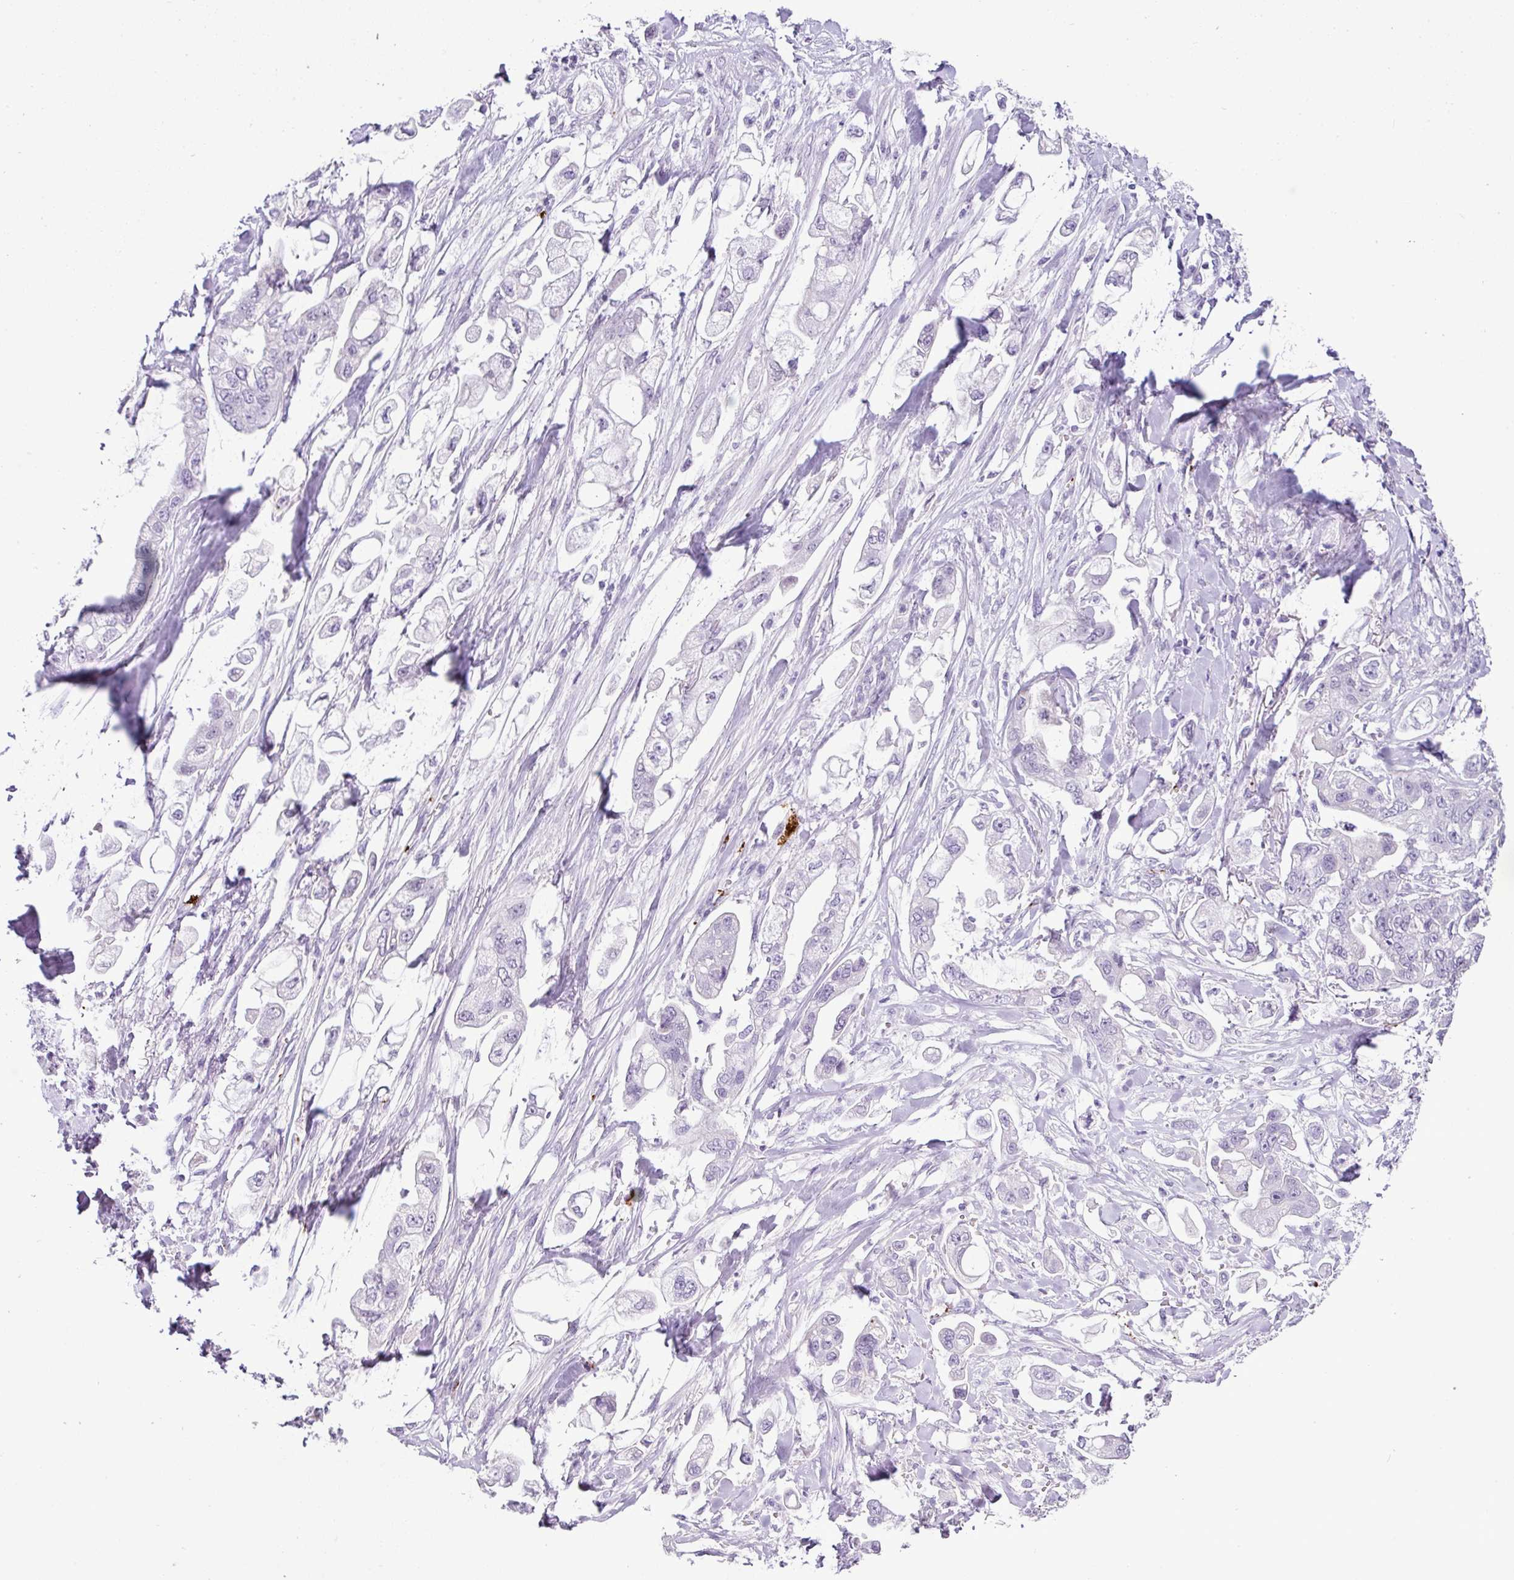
{"staining": {"intensity": "negative", "quantity": "none", "location": "none"}, "tissue": "stomach cancer", "cell_type": "Tumor cells", "image_type": "cancer", "snomed": [{"axis": "morphology", "description": "Adenocarcinoma, NOS"}, {"axis": "topography", "description": "Stomach"}], "caption": "Tumor cells are negative for brown protein staining in adenocarcinoma (stomach).", "gene": "CMTM5", "patient": {"sex": "male", "age": 62}}